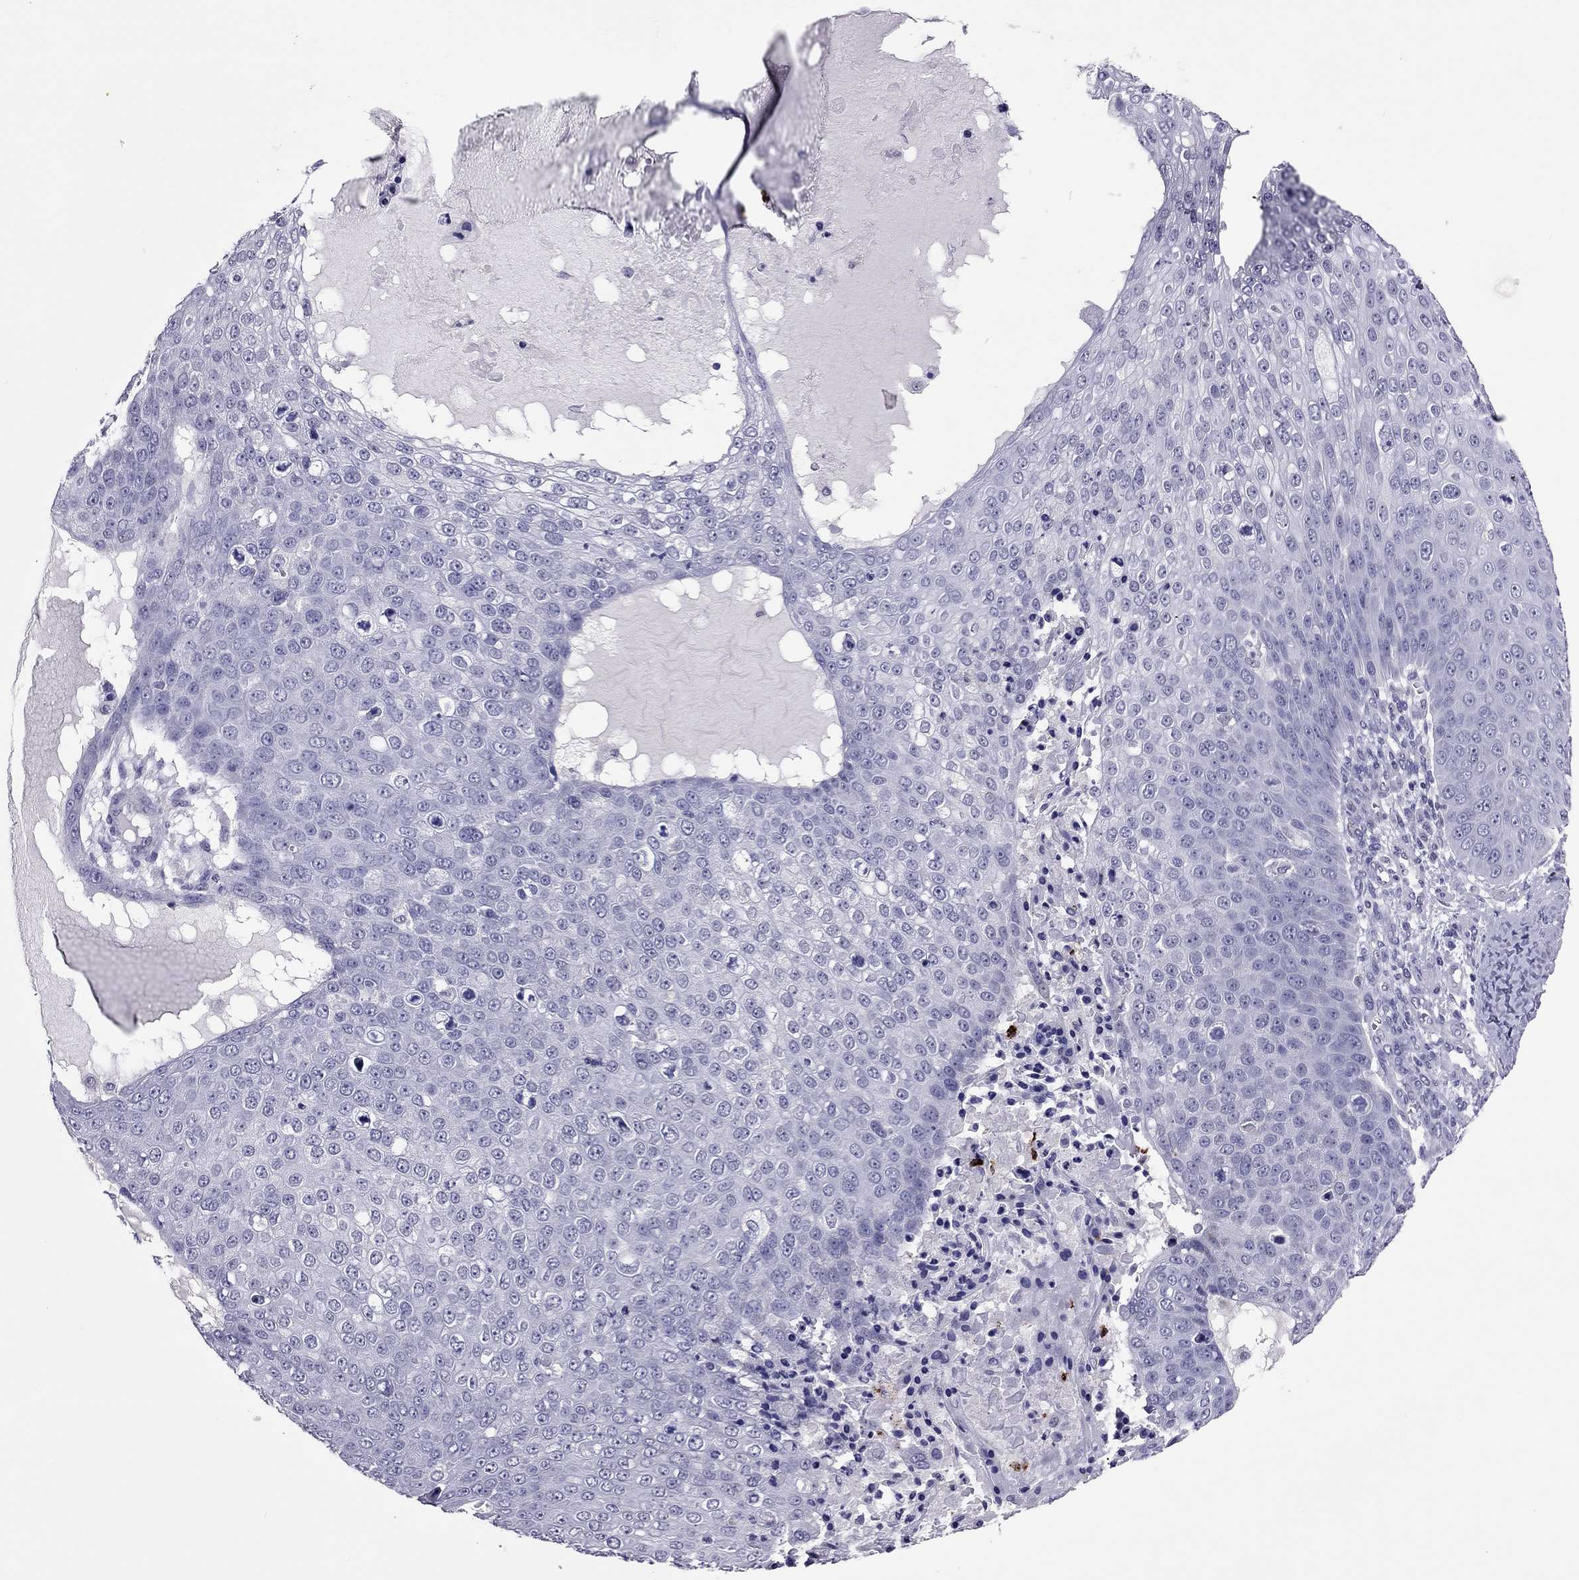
{"staining": {"intensity": "negative", "quantity": "none", "location": "none"}, "tissue": "skin cancer", "cell_type": "Tumor cells", "image_type": "cancer", "snomed": [{"axis": "morphology", "description": "Squamous cell carcinoma, NOS"}, {"axis": "topography", "description": "Skin"}], "caption": "IHC micrograph of neoplastic tissue: human skin squamous cell carcinoma stained with DAB demonstrates no significant protein expression in tumor cells.", "gene": "CCL27", "patient": {"sex": "male", "age": 71}}